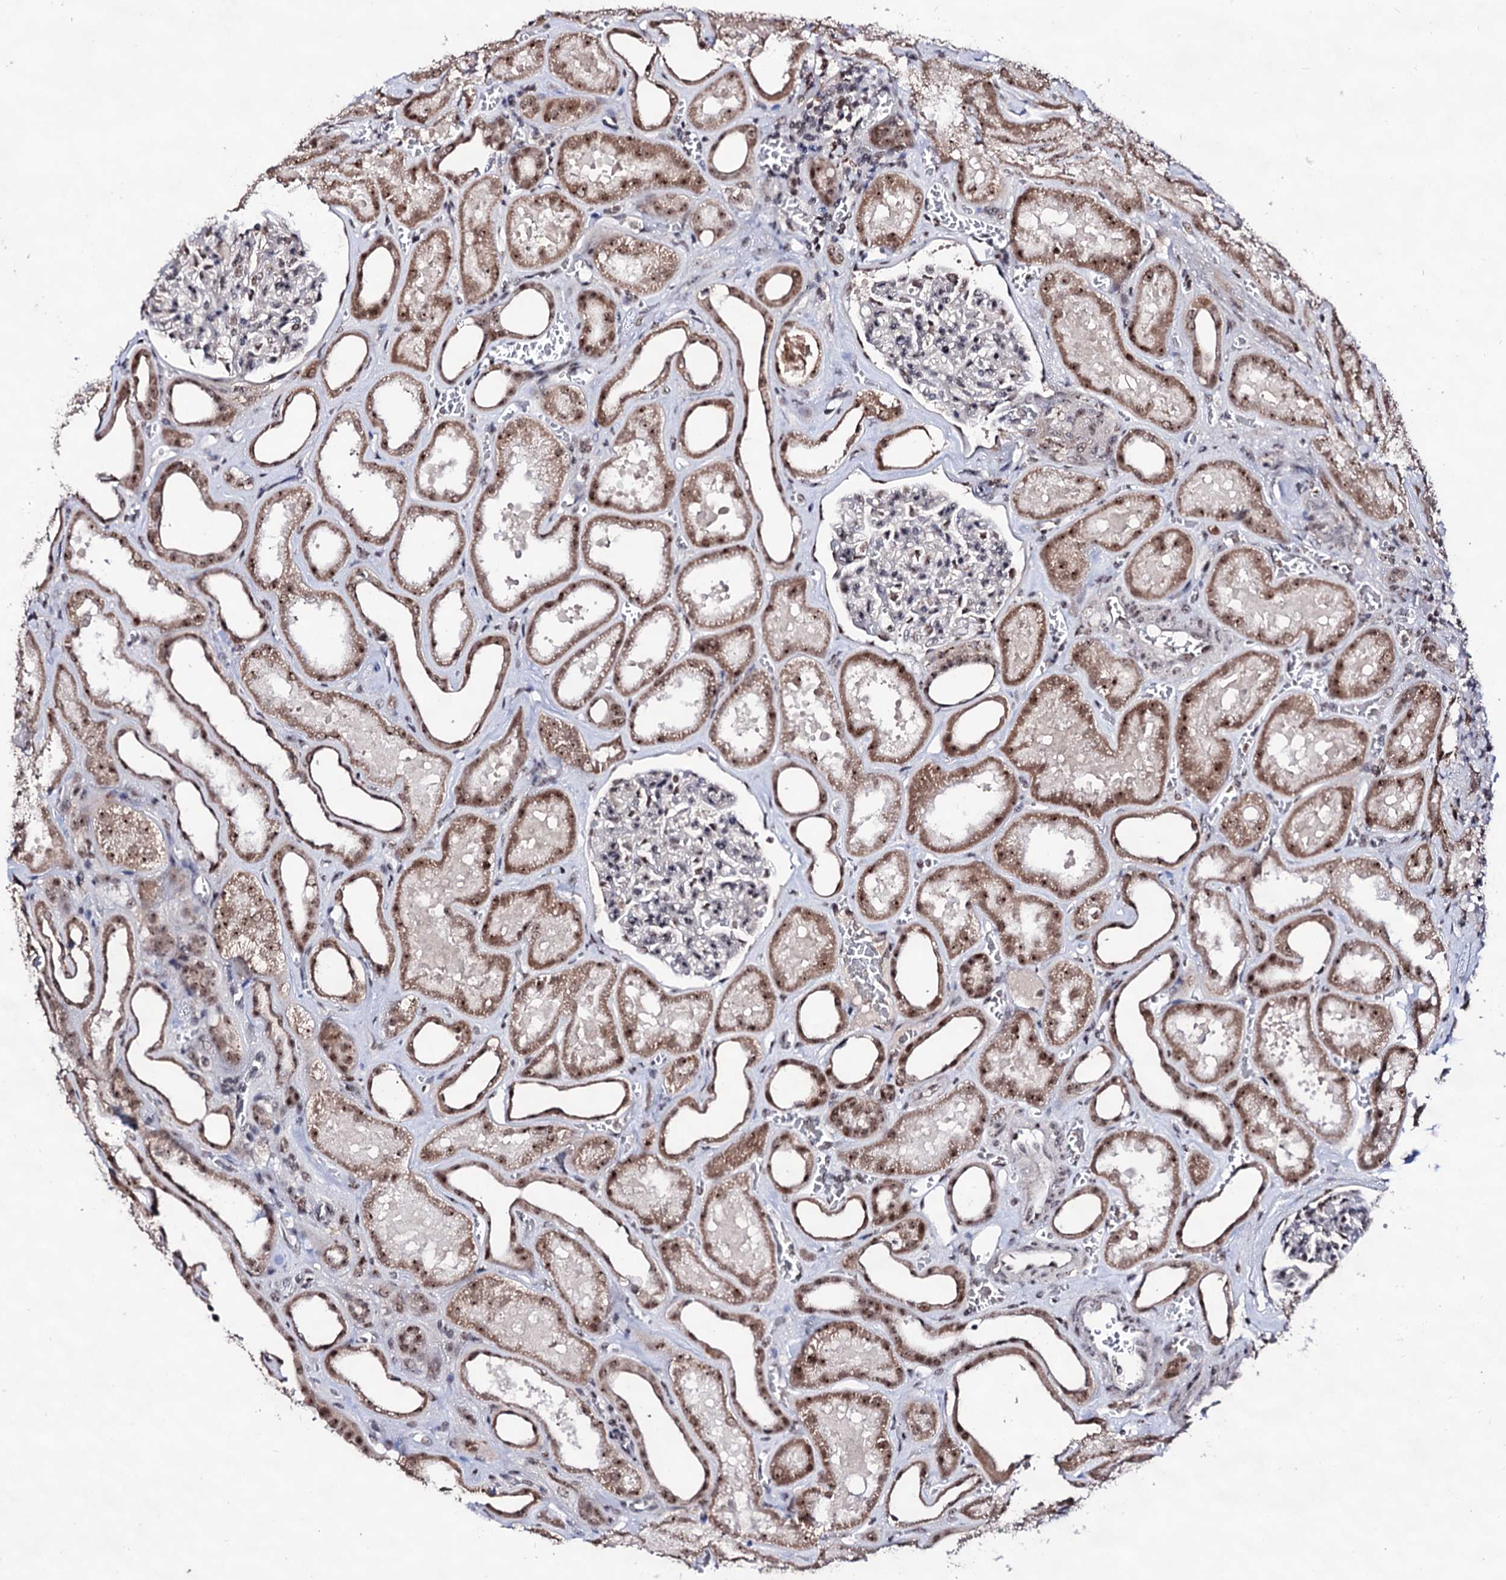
{"staining": {"intensity": "moderate", "quantity": "<25%", "location": "nuclear"}, "tissue": "kidney", "cell_type": "Cells in glomeruli", "image_type": "normal", "snomed": [{"axis": "morphology", "description": "Normal tissue, NOS"}, {"axis": "morphology", "description": "Adenocarcinoma, NOS"}, {"axis": "topography", "description": "Kidney"}], "caption": "Brown immunohistochemical staining in unremarkable kidney shows moderate nuclear staining in approximately <25% of cells in glomeruli.", "gene": "EXOSC10", "patient": {"sex": "female", "age": 68}}